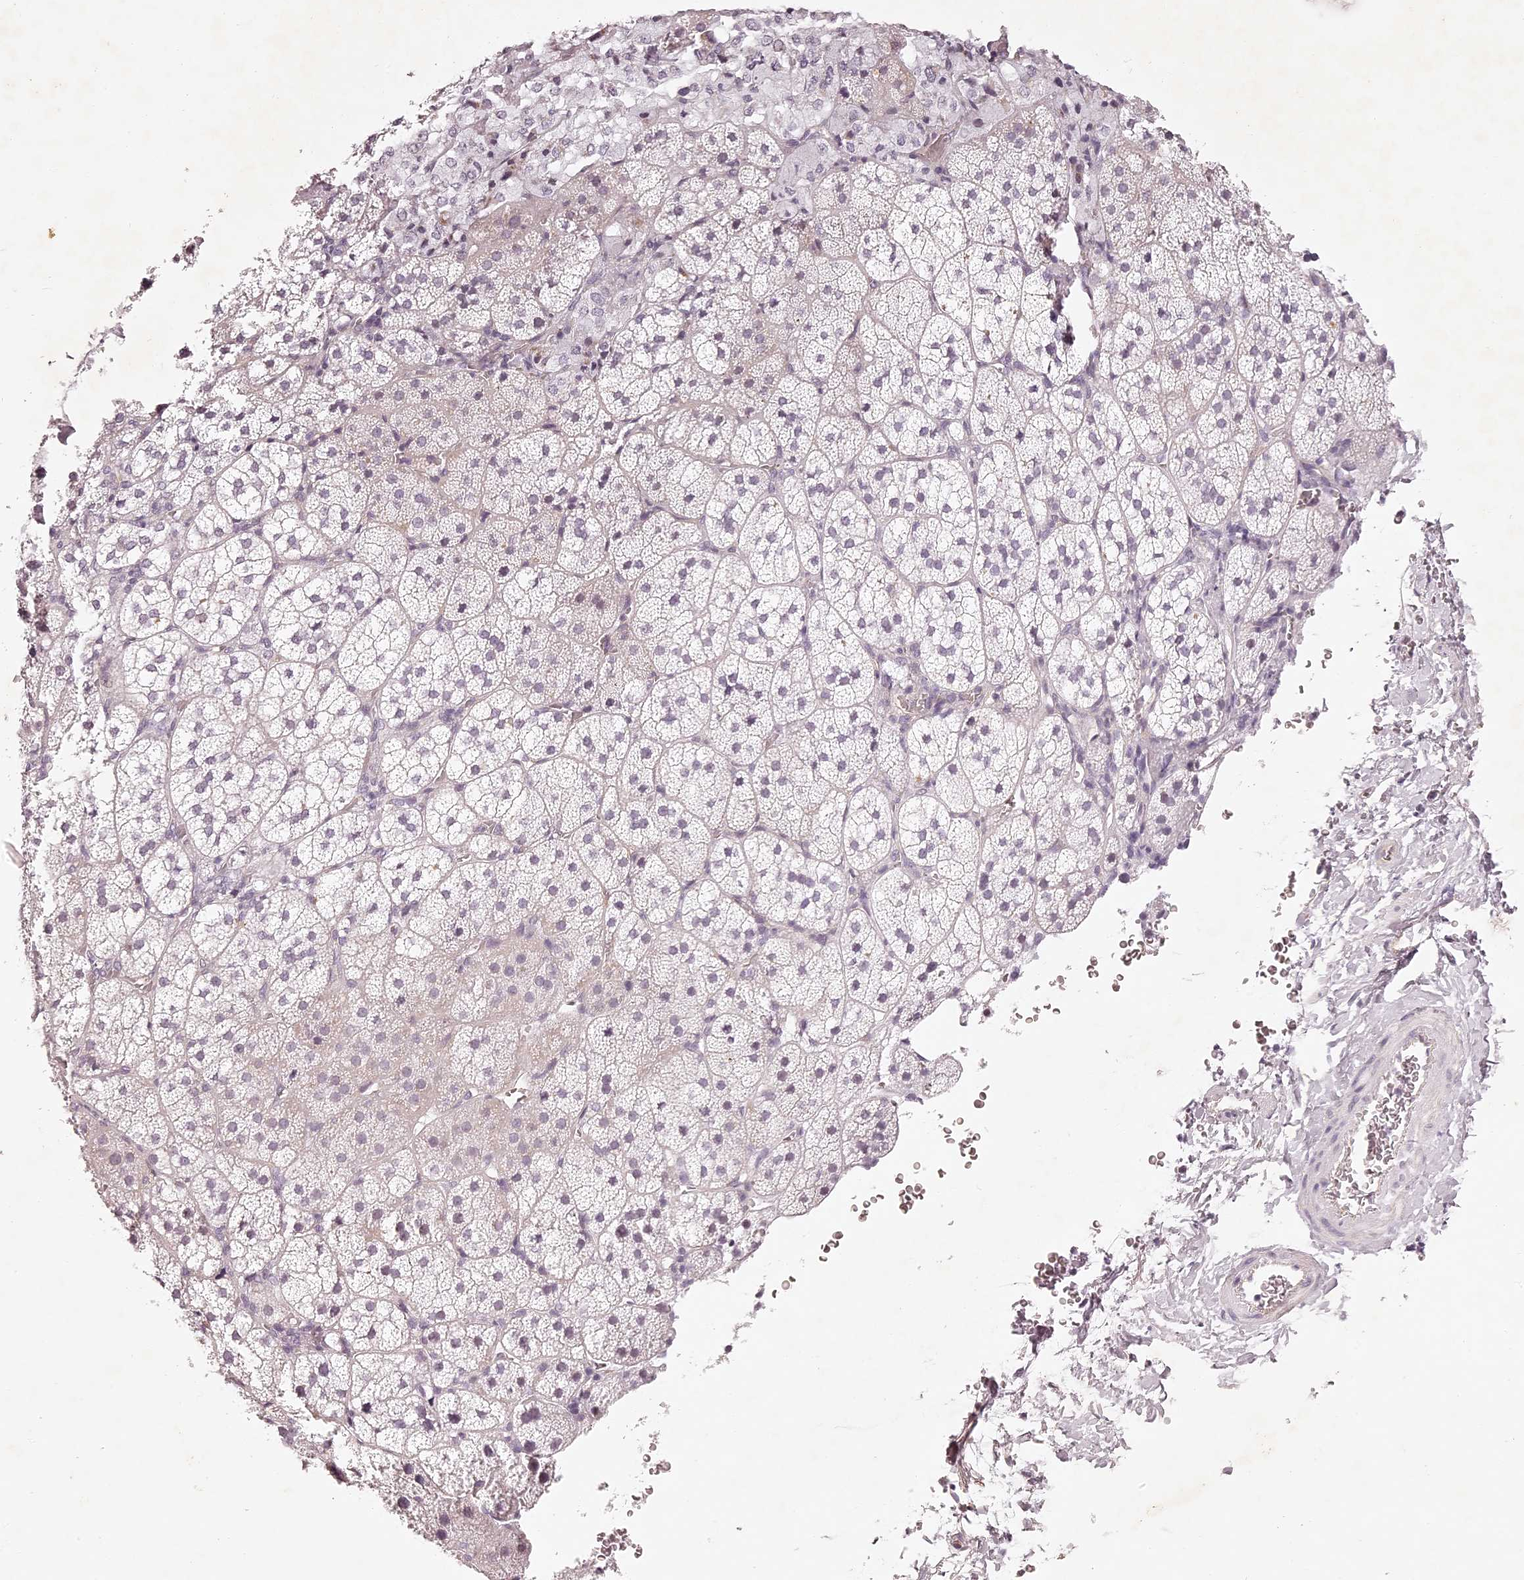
{"staining": {"intensity": "negative", "quantity": "none", "location": "none"}, "tissue": "adrenal gland", "cell_type": "Glandular cells", "image_type": "normal", "snomed": [{"axis": "morphology", "description": "Normal tissue, NOS"}, {"axis": "topography", "description": "Adrenal gland"}], "caption": "Immunohistochemistry (IHC) photomicrograph of normal adrenal gland: adrenal gland stained with DAB demonstrates no significant protein staining in glandular cells.", "gene": "ELAPOR1", "patient": {"sex": "female", "age": 44}}